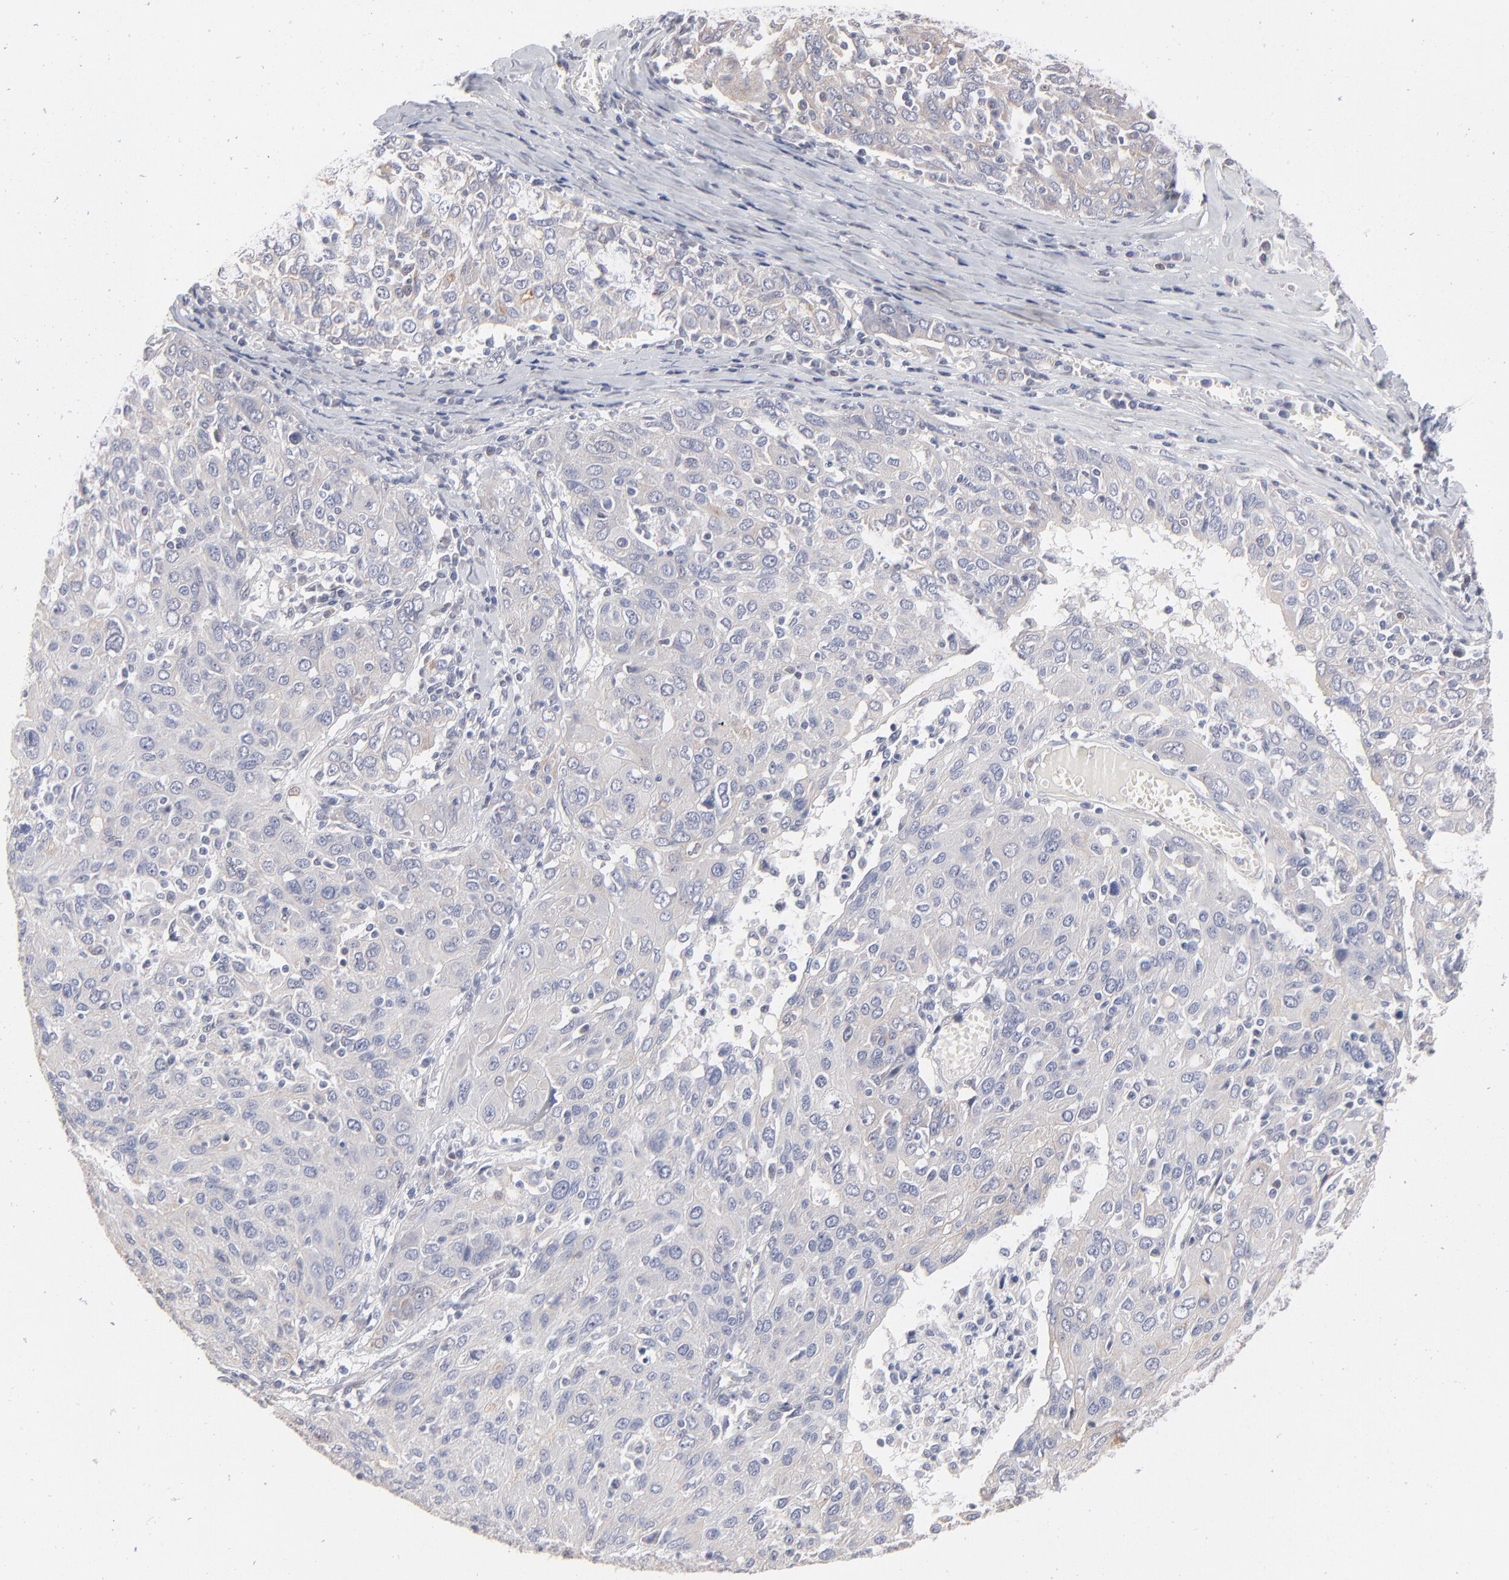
{"staining": {"intensity": "weak", "quantity": "<25%", "location": "cytoplasmic/membranous"}, "tissue": "ovarian cancer", "cell_type": "Tumor cells", "image_type": "cancer", "snomed": [{"axis": "morphology", "description": "Carcinoma, endometroid"}, {"axis": "topography", "description": "Ovary"}], "caption": "IHC micrograph of ovarian endometroid carcinoma stained for a protein (brown), which demonstrates no staining in tumor cells.", "gene": "RBM3", "patient": {"sex": "female", "age": 50}}